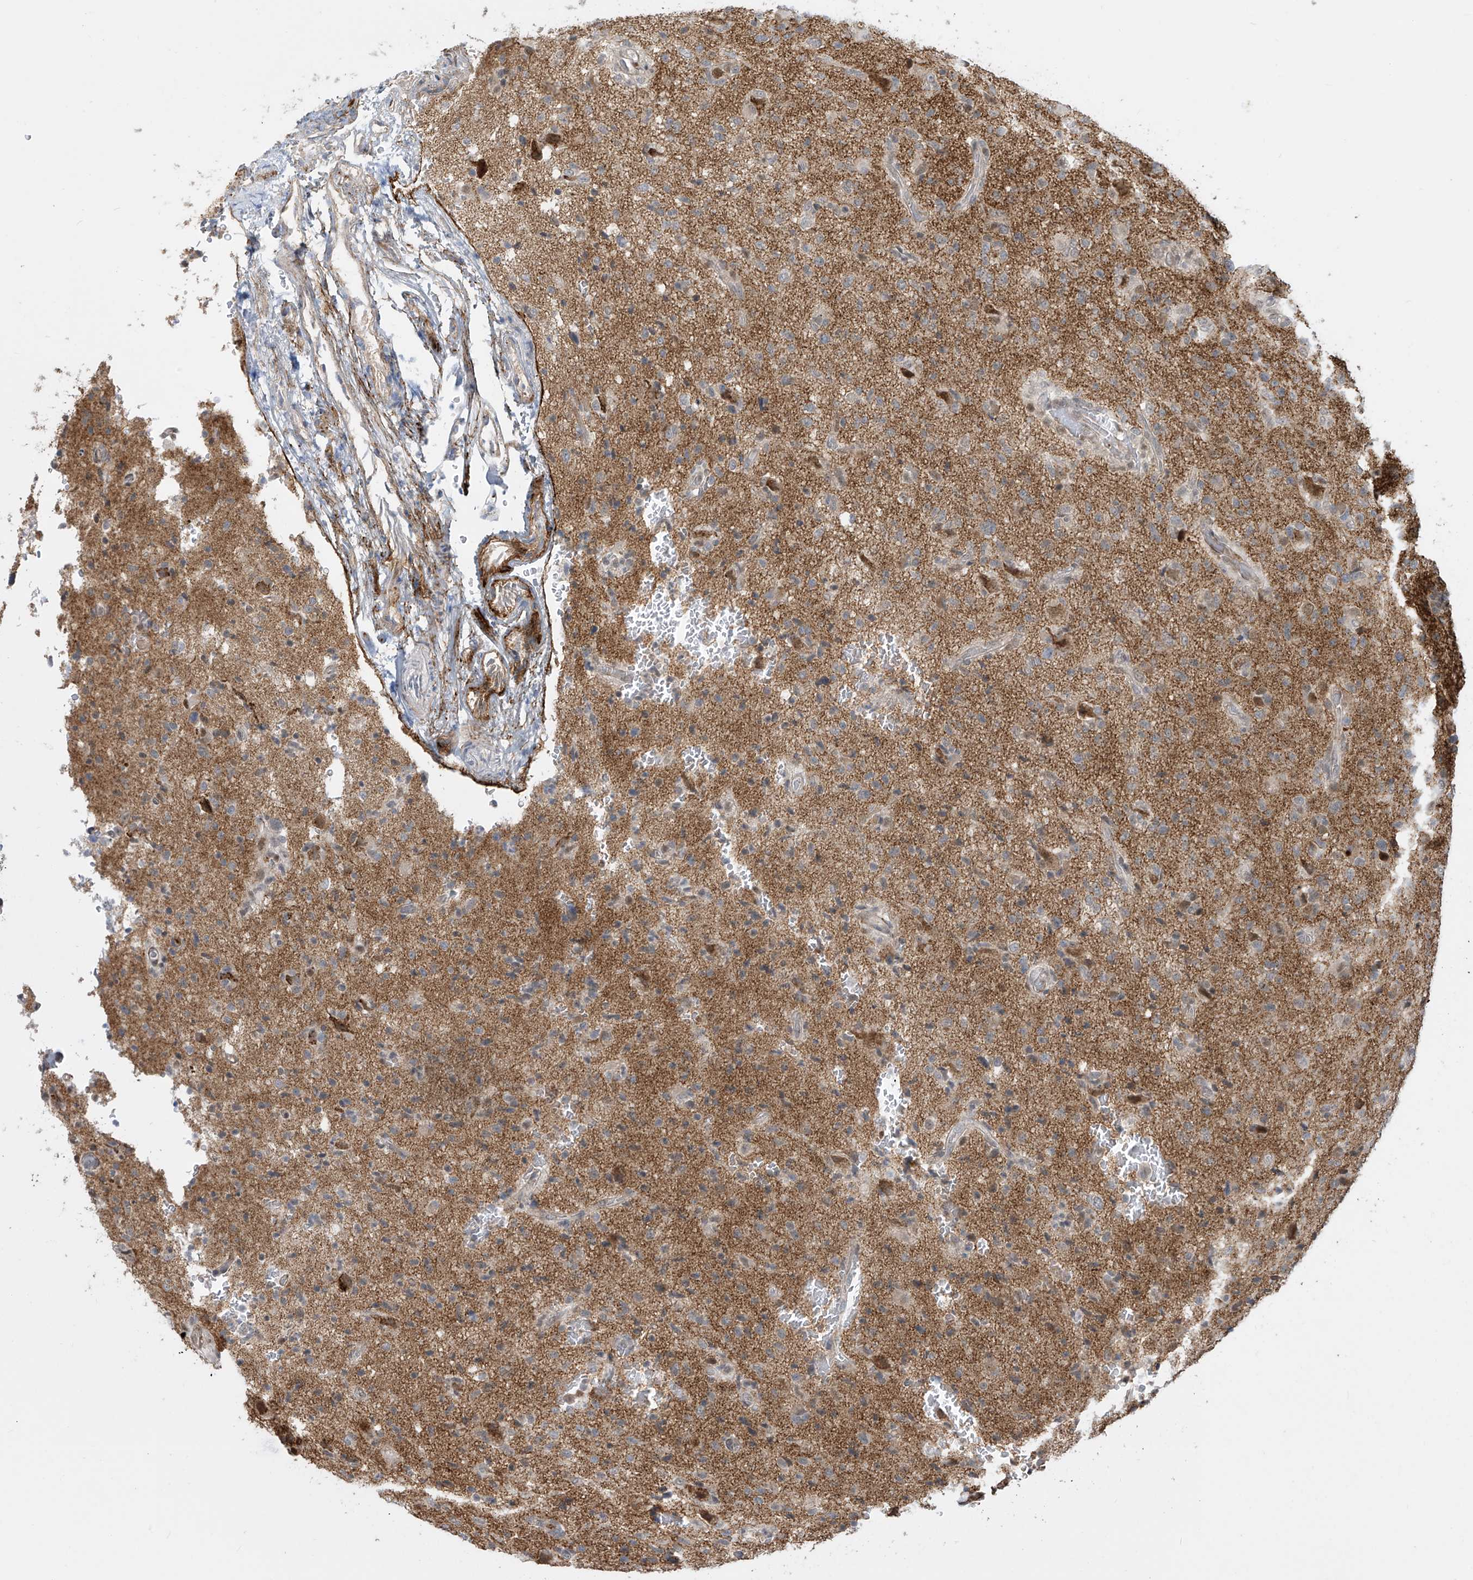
{"staining": {"intensity": "weak", "quantity": "<25%", "location": "cytoplasmic/membranous"}, "tissue": "glioma", "cell_type": "Tumor cells", "image_type": "cancer", "snomed": [{"axis": "morphology", "description": "Glioma, malignant, High grade"}, {"axis": "topography", "description": "Brain"}], "caption": "Human glioma stained for a protein using IHC demonstrates no expression in tumor cells.", "gene": "LAGE3", "patient": {"sex": "female", "age": 57}}